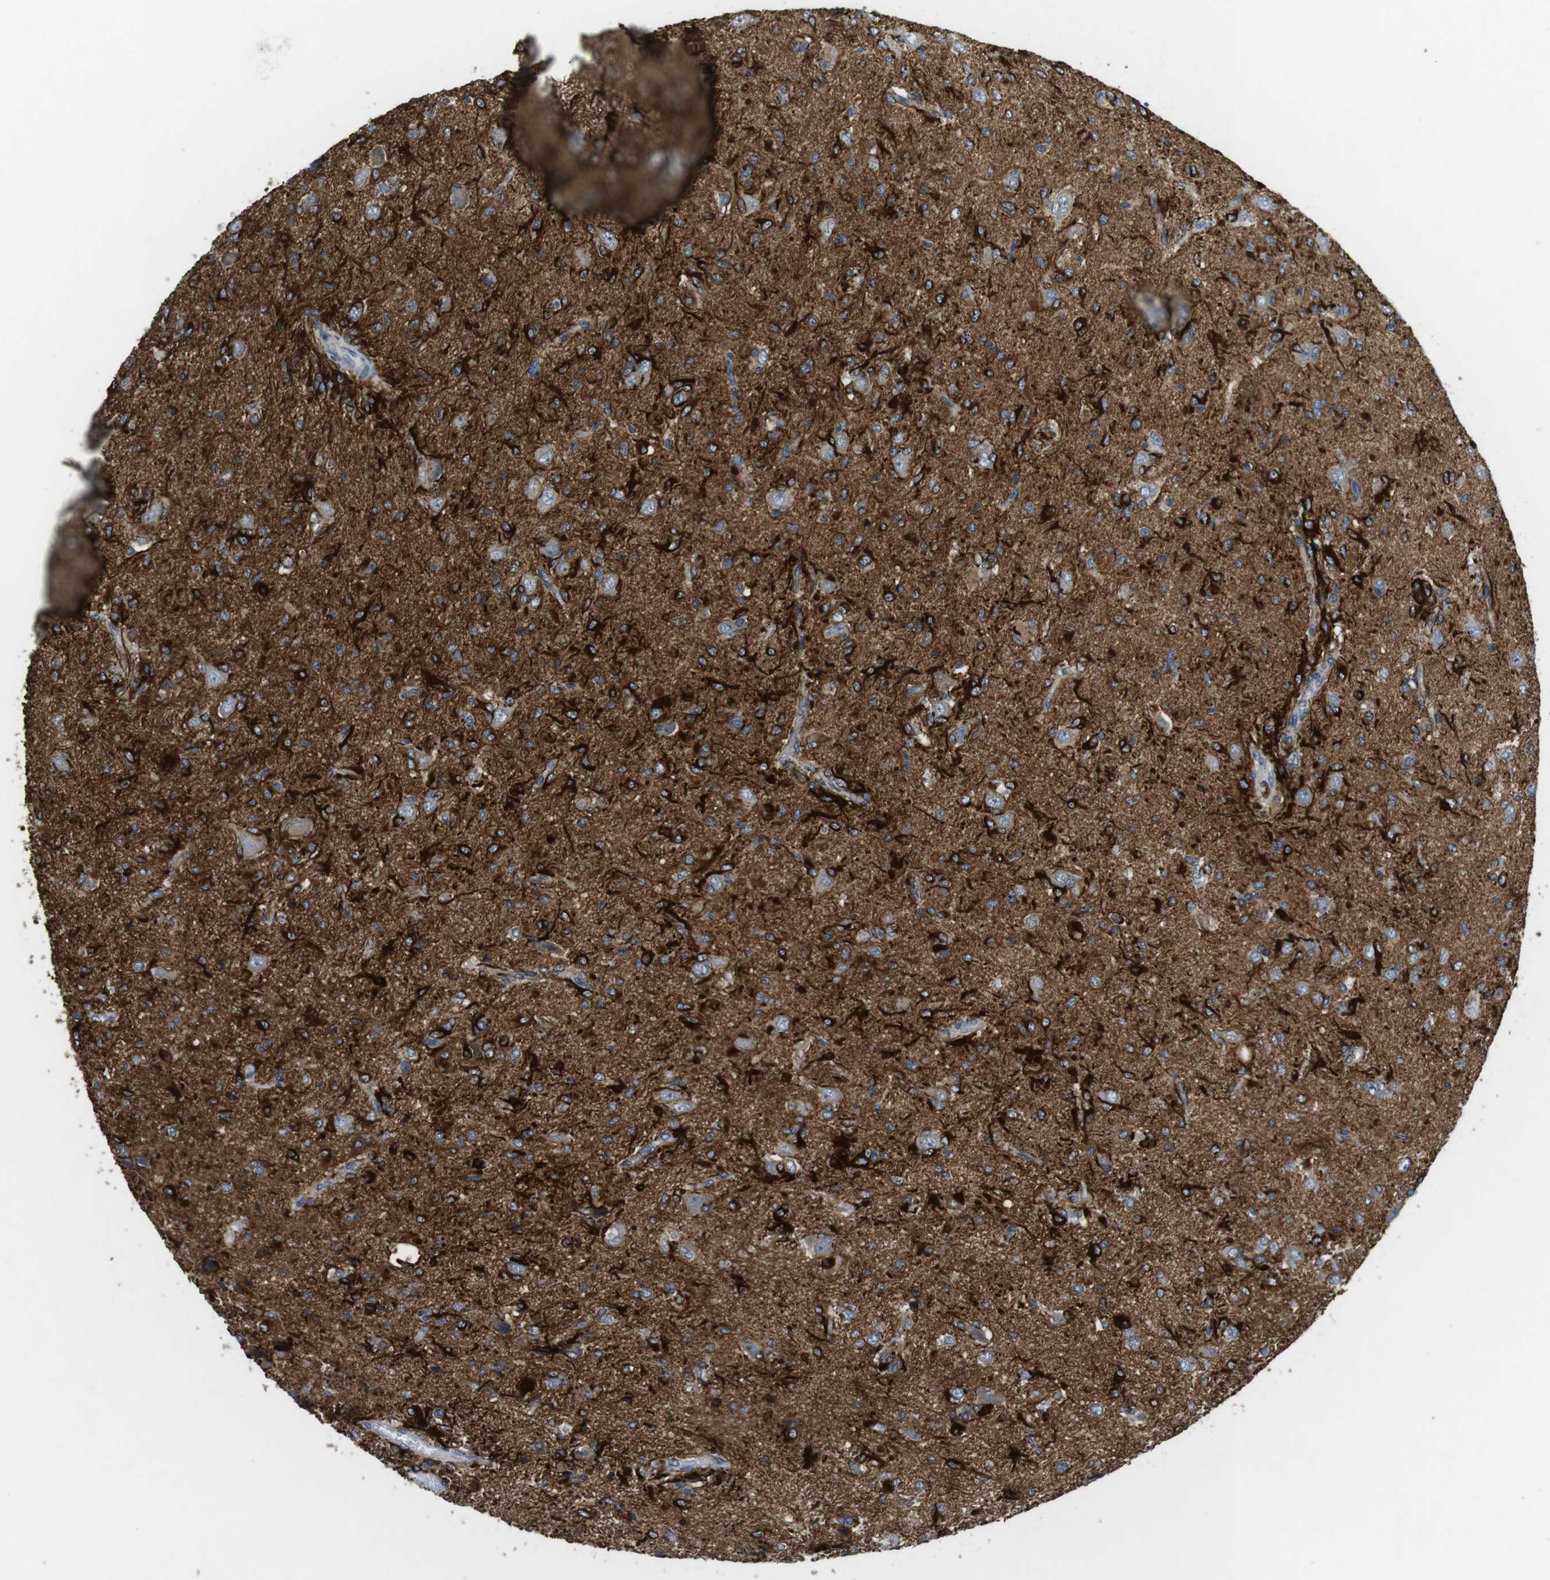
{"staining": {"intensity": "moderate", "quantity": "25%-75%", "location": "cytoplasmic/membranous"}, "tissue": "glioma", "cell_type": "Tumor cells", "image_type": "cancer", "snomed": [{"axis": "morphology", "description": "Glioma, malignant, High grade"}, {"axis": "topography", "description": "Brain"}], "caption": "DAB immunohistochemical staining of human glioma demonstrates moderate cytoplasmic/membranous protein positivity in approximately 25%-75% of tumor cells.", "gene": "NECTIN1", "patient": {"sex": "female", "age": 59}}